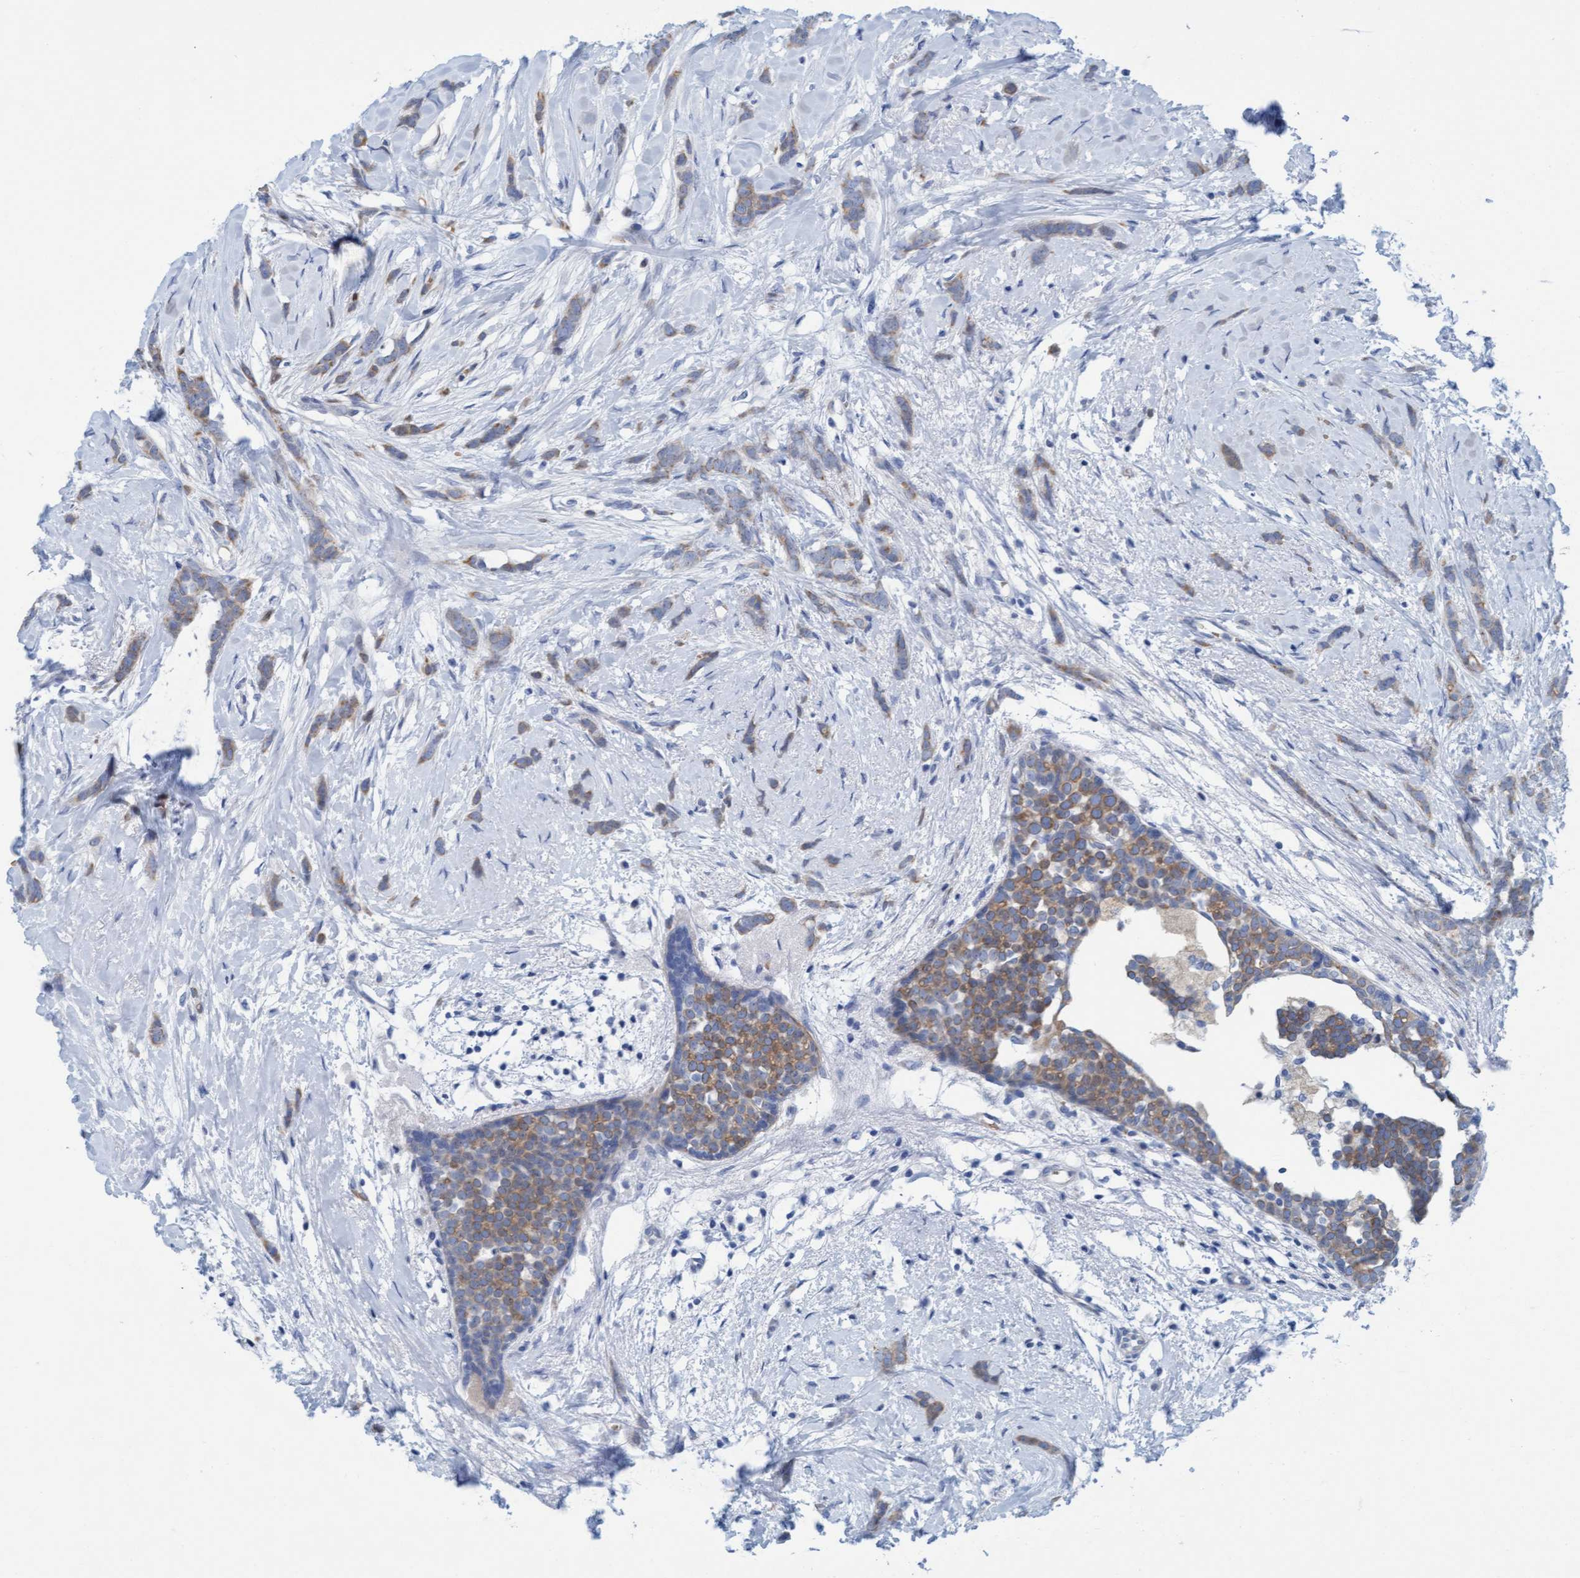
{"staining": {"intensity": "weak", "quantity": "25%-75%", "location": "cytoplasmic/membranous"}, "tissue": "breast cancer", "cell_type": "Tumor cells", "image_type": "cancer", "snomed": [{"axis": "morphology", "description": "Lobular carcinoma, in situ"}, {"axis": "morphology", "description": "Lobular carcinoma"}, {"axis": "topography", "description": "Breast"}], "caption": "An image of breast cancer stained for a protein exhibits weak cytoplasmic/membranous brown staining in tumor cells.", "gene": "P2RX5", "patient": {"sex": "female", "age": 41}}